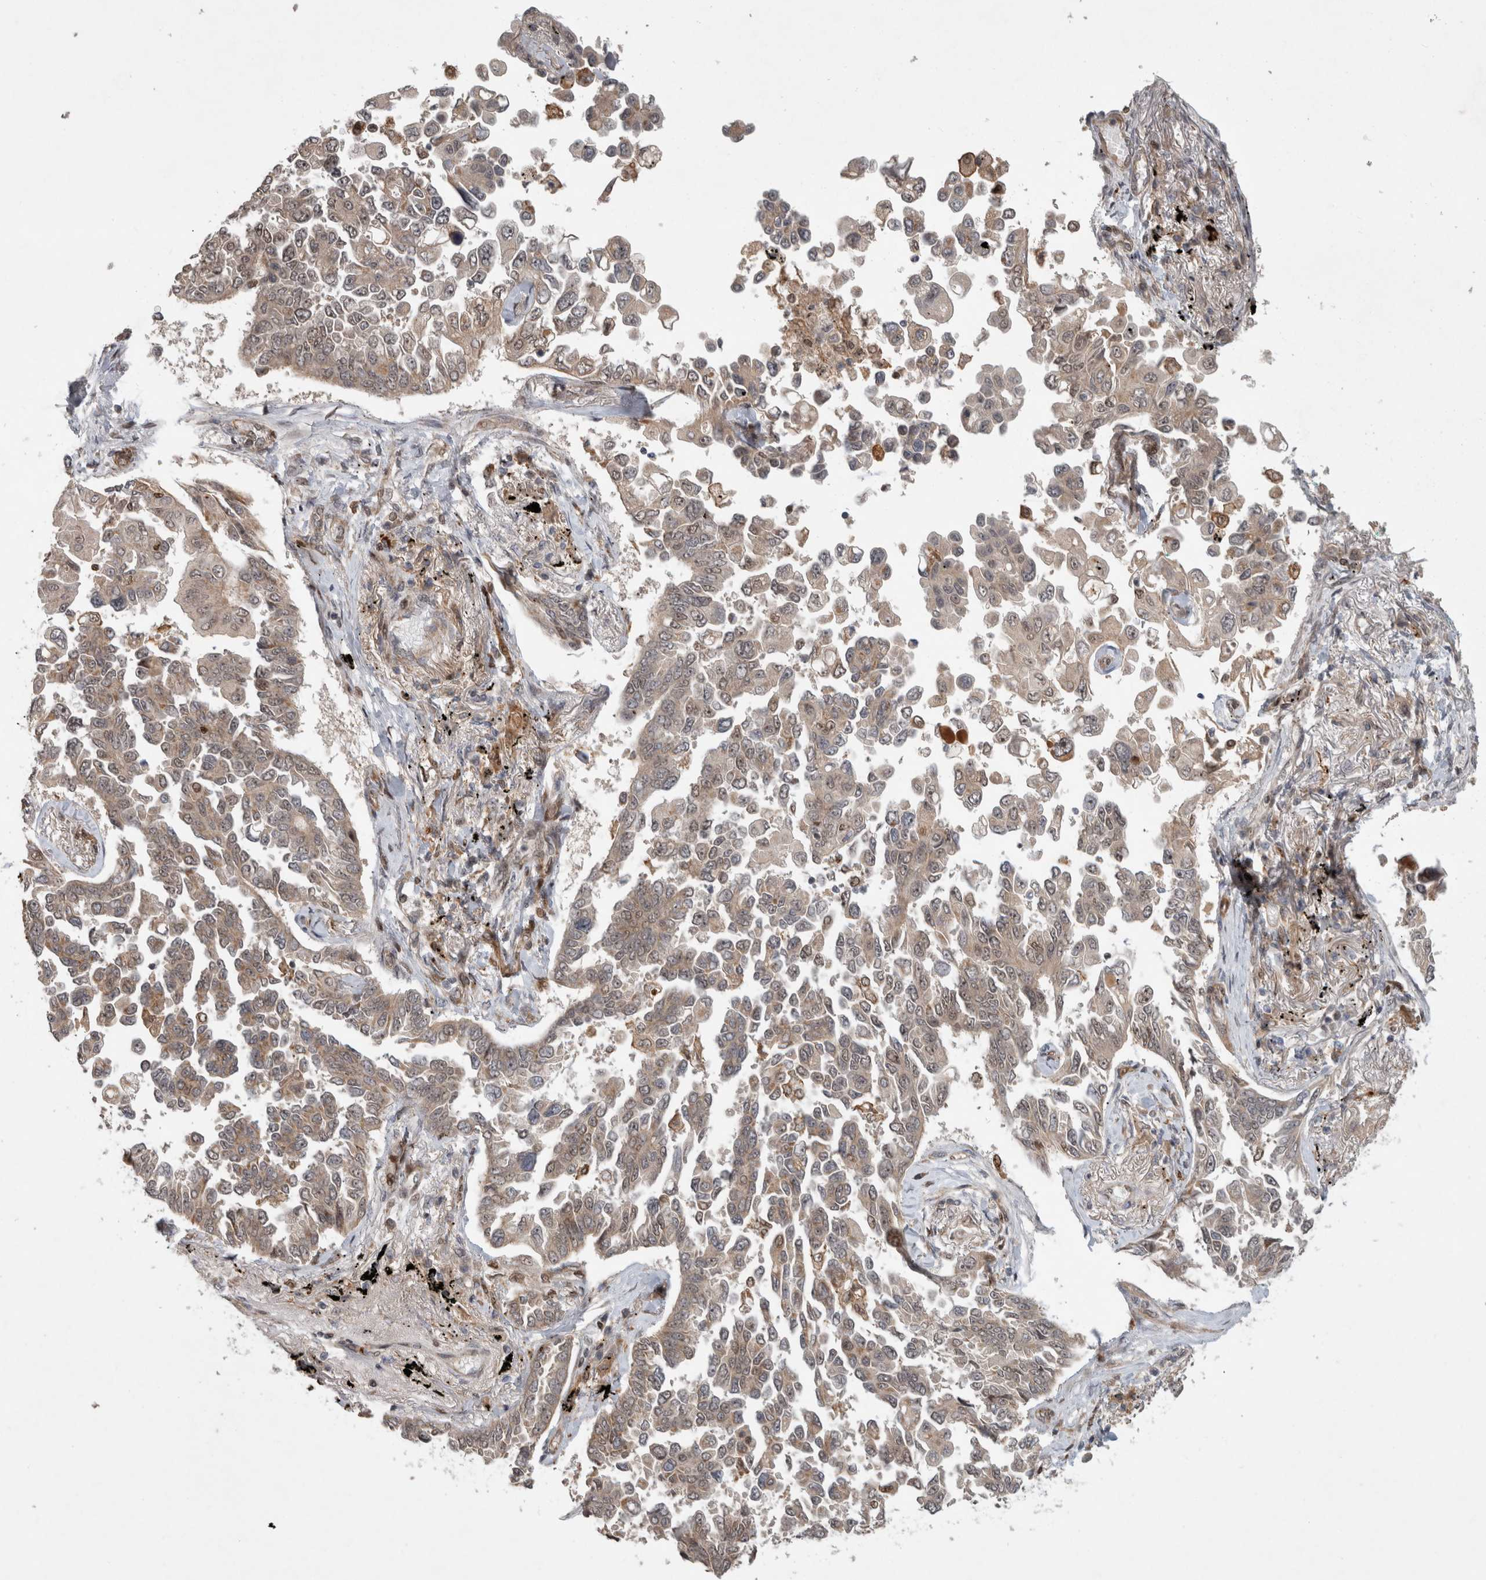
{"staining": {"intensity": "weak", "quantity": ">75%", "location": "cytoplasmic/membranous"}, "tissue": "lung cancer", "cell_type": "Tumor cells", "image_type": "cancer", "snomed": [{"axis": "morphology", "description": "Adenocarcinoma, NOS"}, {"axis": "topography", "description": "Lung"}], "caption": "Immunohistochemistry of human lung cancer (adenocarcinoma) demonstrates low levels of weak cytoplasmic/membranous expression in about >75% of tumor cells. Immunohistochemistry stains the protein in brown and the nuclei are stained blue.", "gene": "INSRR", "patient": {"sex": "female", "age": 67}}